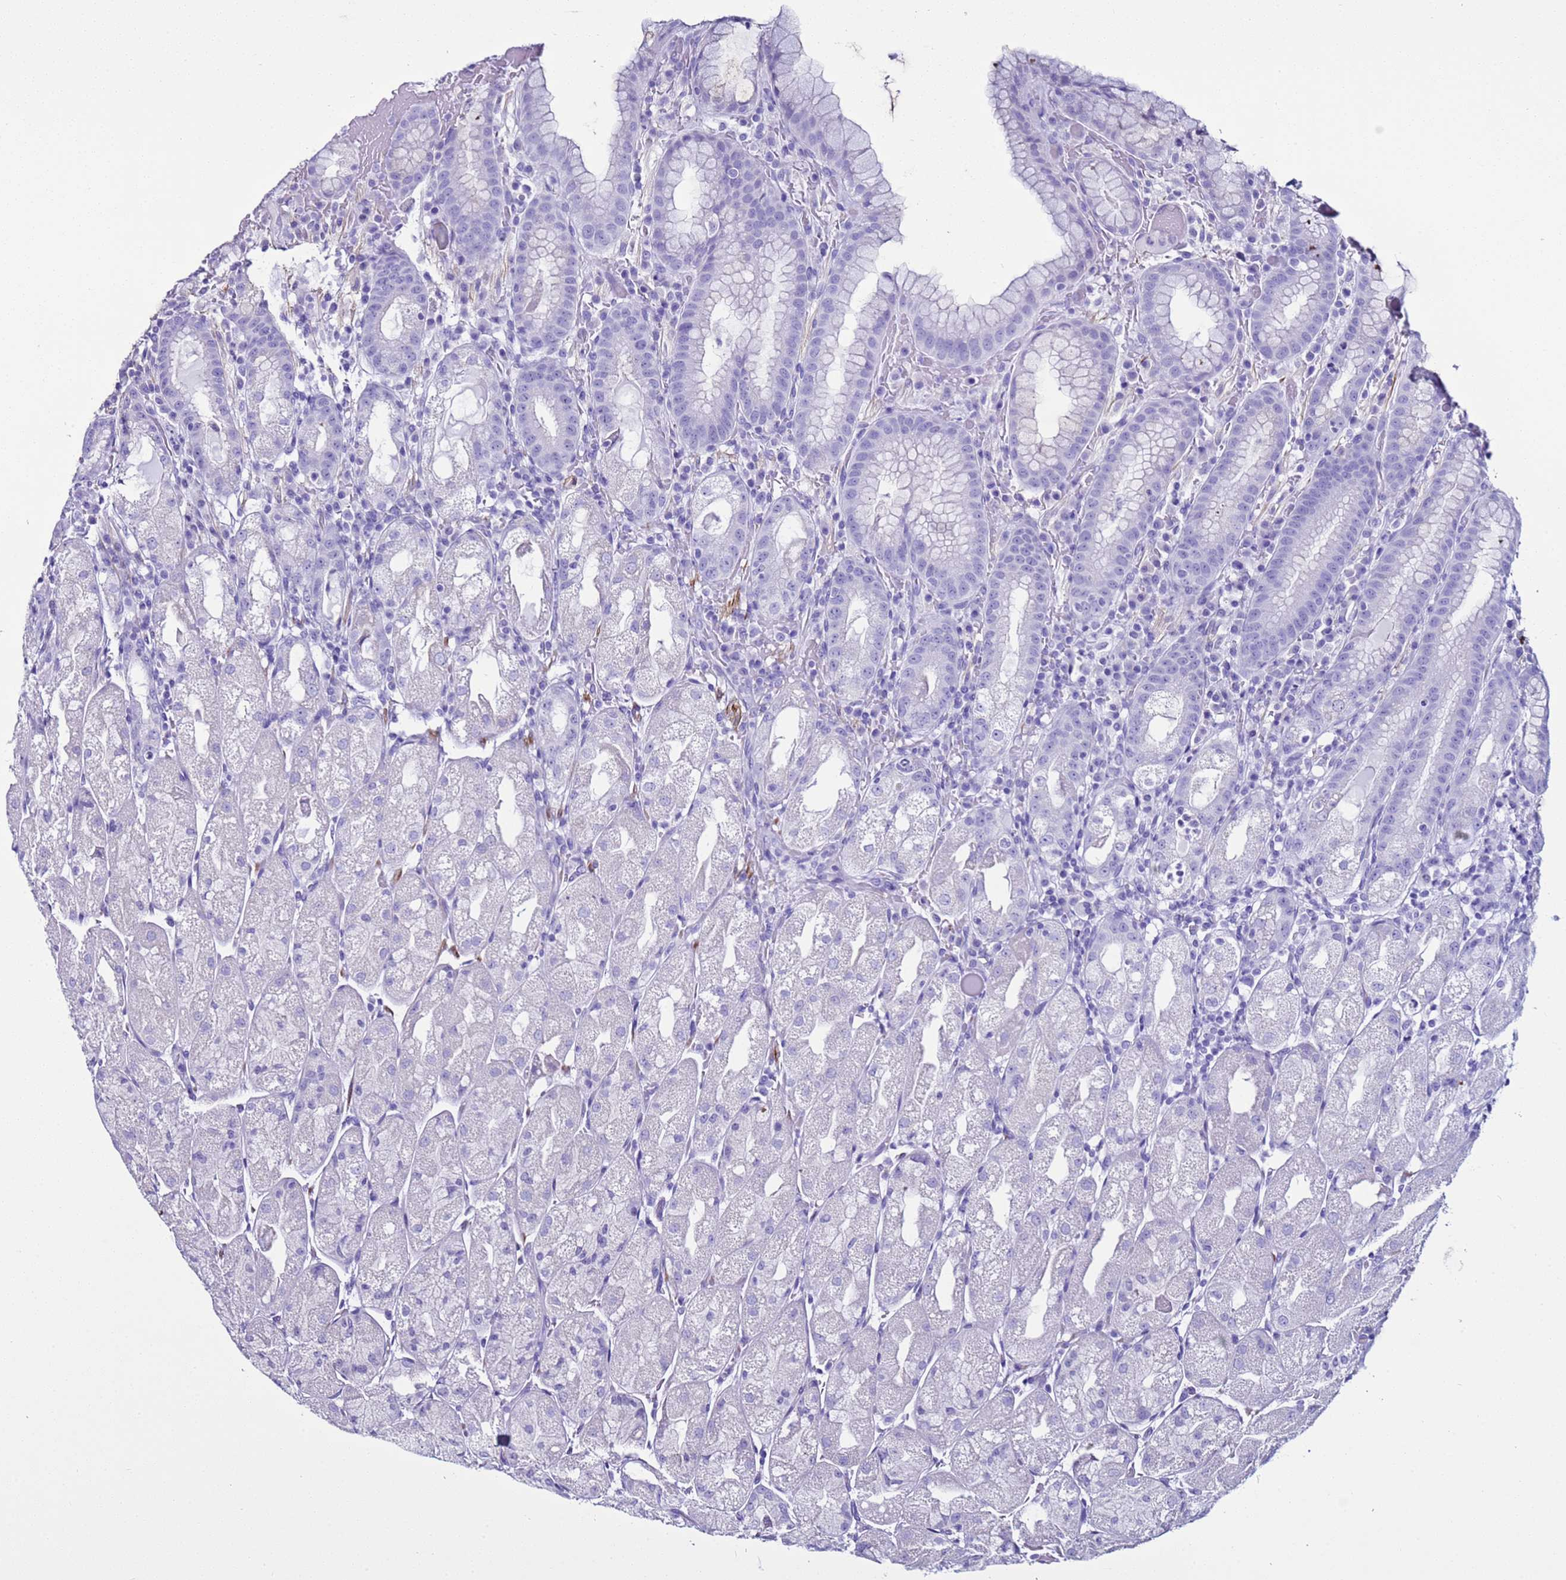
{"staining": {"intensity": "negative", "quantity": "none", "location": "none"}, "tissue": "stomach", "cell_type": "Glandular cells", "image_type": "normal", "snomed": [{"axis": "morphology", "description": "Normal tissue, NOS"}, {"axis": "topography", "description": "Stomach, upper"}], "caption": "The histopathology image demonstrates no significant expression in glandular cells of stomach. The staining was performed using DAB (3,3'-diaminobenzidine) to visualize the protein expression in brown, while the nuclei were stained in blue with hematoxylin (Magnification: 20x).", "gene": "LCMT1", "patient": {"sex": "male", "age": 52}}